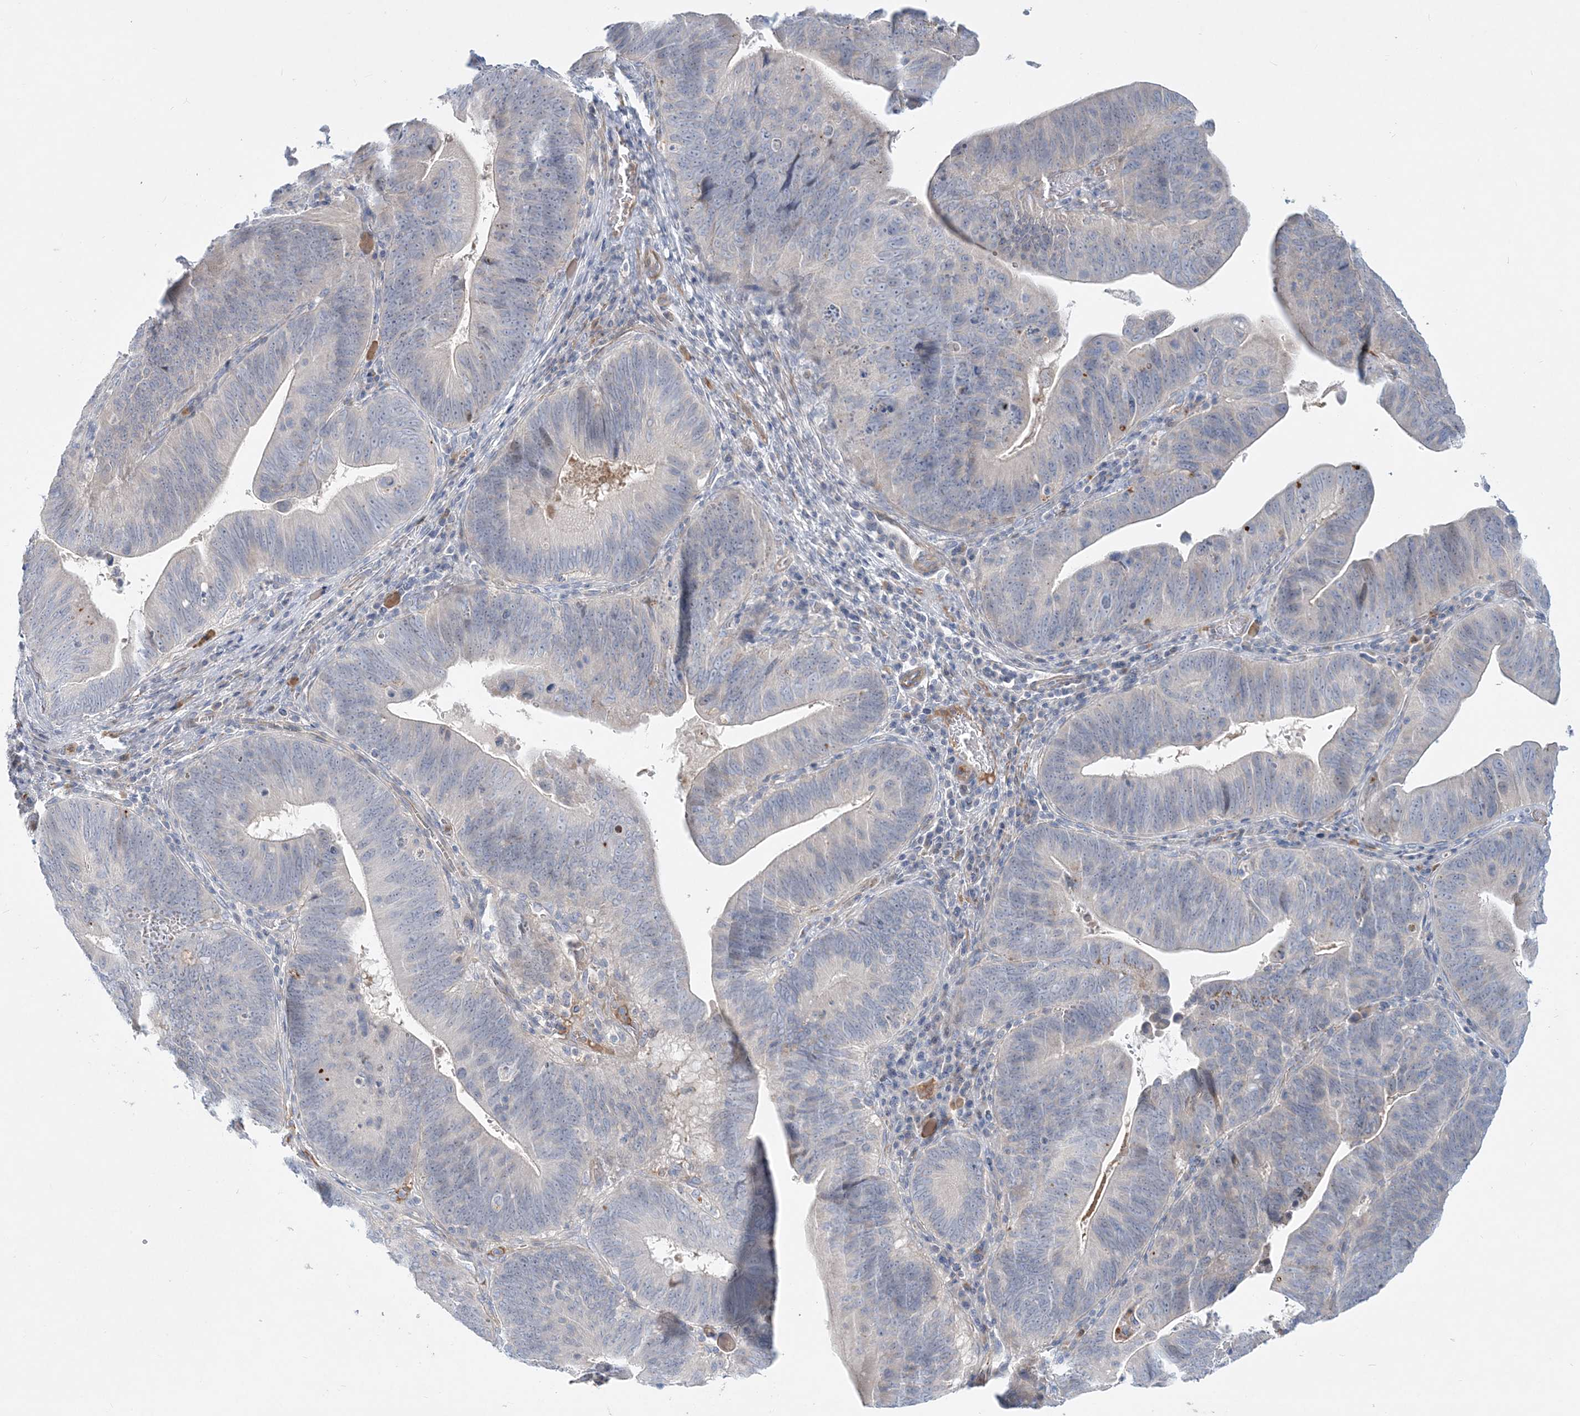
{"staining": {"intensity": "negative", "quantity": "none", "location": "none"}, "tissue": "pancreatic cancer", "cell_type": "Tumor cells", "image_type": "cancer", "snomed": [{"axis": "morphology", "description": "Adenocarcinoma, NOS"}, {"axis": "topography", "description": "Pancreas"}], "caption": "Tumor cells show no significant protein staining in pancreatic cancer (adenocarcinoma).", "gene": "DNAH5", "patient": {"sex": "male", "age": 63}}